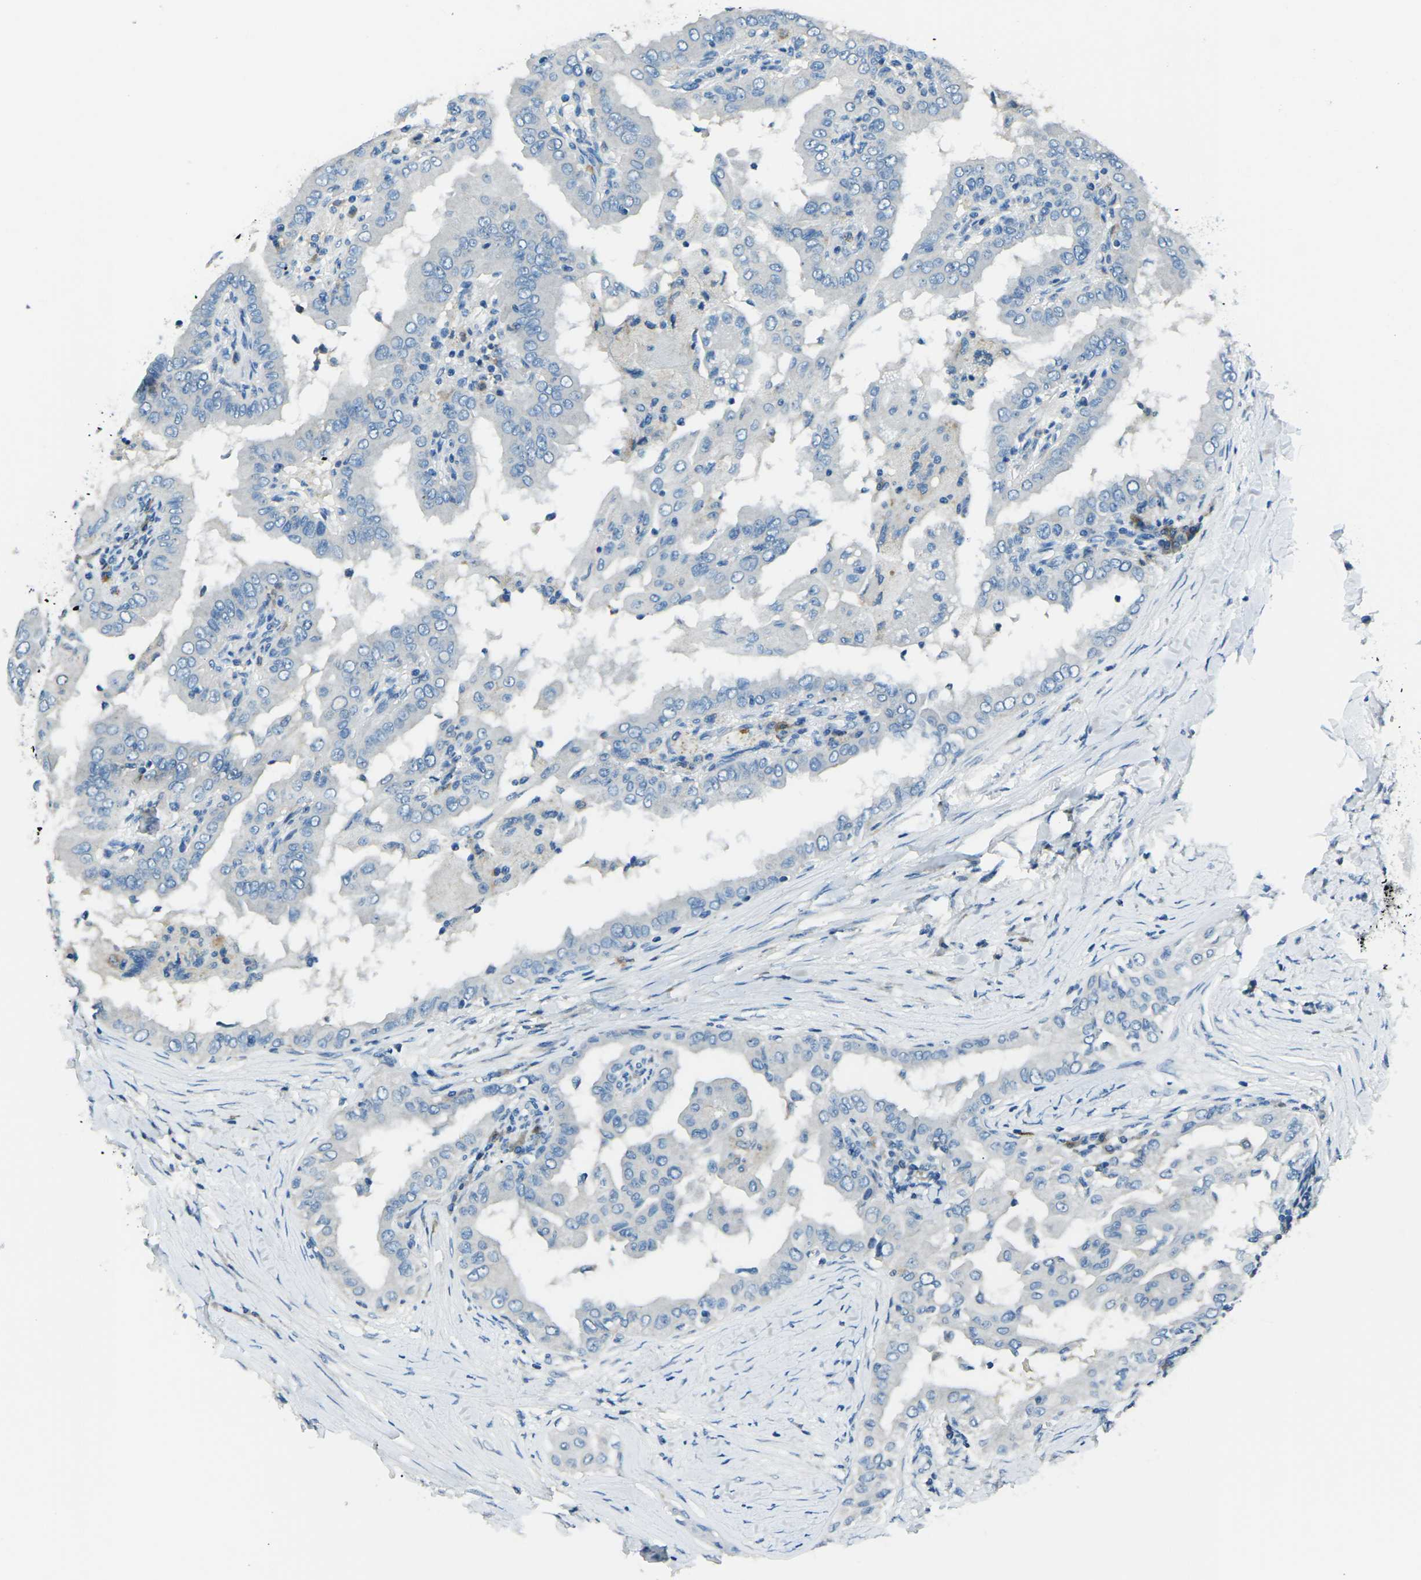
{"staining": {"intensity": "negative", "quantity": "none", "location": "none"}, "tissue": "thyroid cancer", "cell_type": "Tumor cells", "image_type": "cancer", "snomed": [{"axis": "morphology", "description": "Papillary adenocarcinoma, NOS"}, {"axis": "topography", "description": "Thyroid gland"}], "caption": "Tumor cells show no significant staining in thyroid papillary adenocarcinoma.", "gene": "CD1D", "patient": {"sex": "male", "age": 33}}